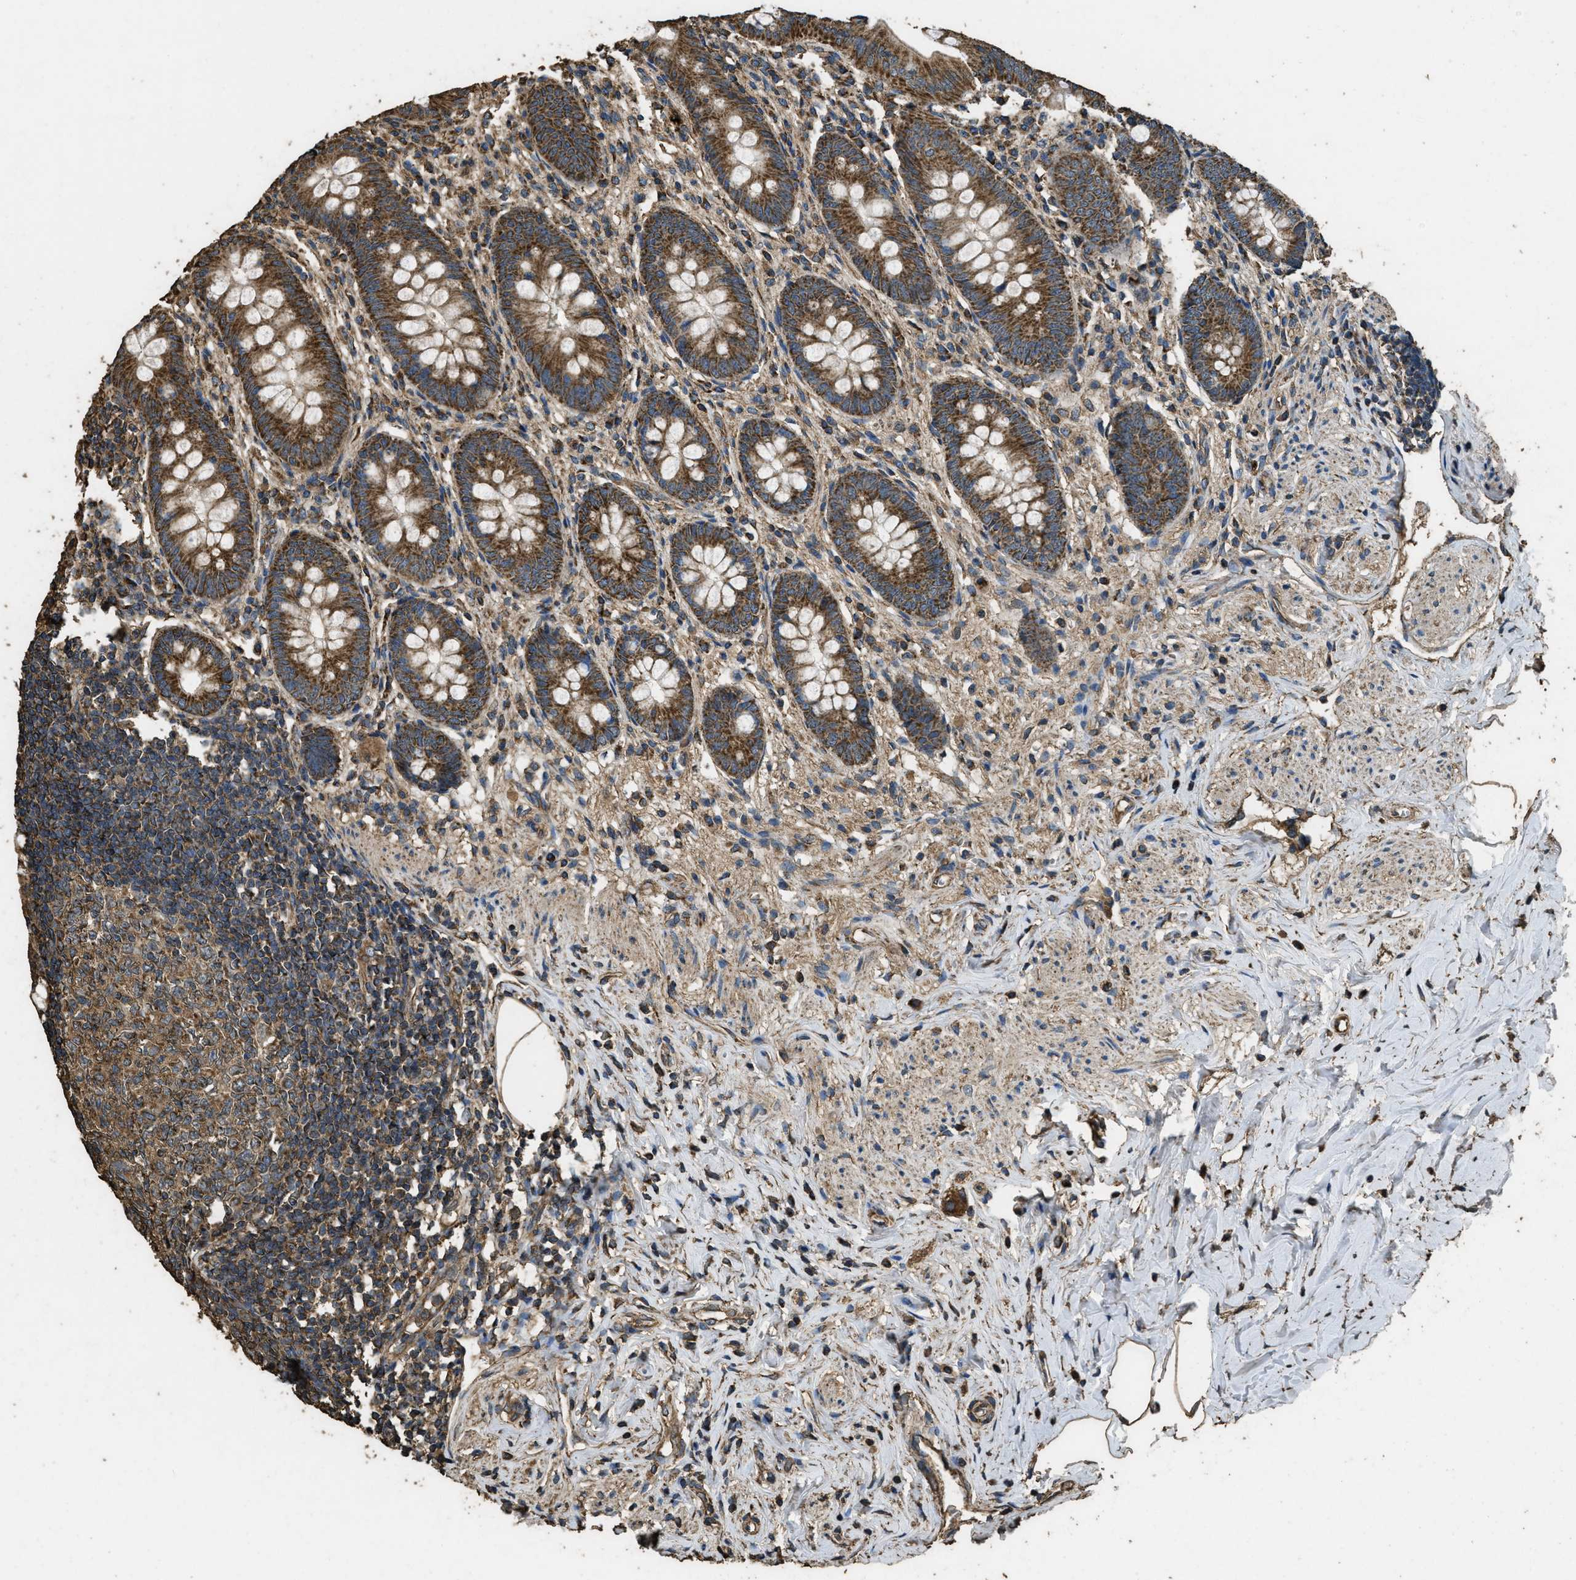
{"staining": {"intensity": "strong", "quantity": ">75%", "location": "cytoplasmic/membranous"}, "tissue": "appendix", "cell_type": "Glandular cells", "image_type": "normal", "snomed": [{"axis": "morphology", "description": "Normal tissue, NOS"}, {"axis": "topography", "description": "Appendix"}], "caption": "Human appendix stained with a brown dye demonstrates strong cytoplasmic/membranous positive staining in approximately >75% of glandular cells.", "gene": "CYRIA", "patient": {"sex": "male", "age": 56}}